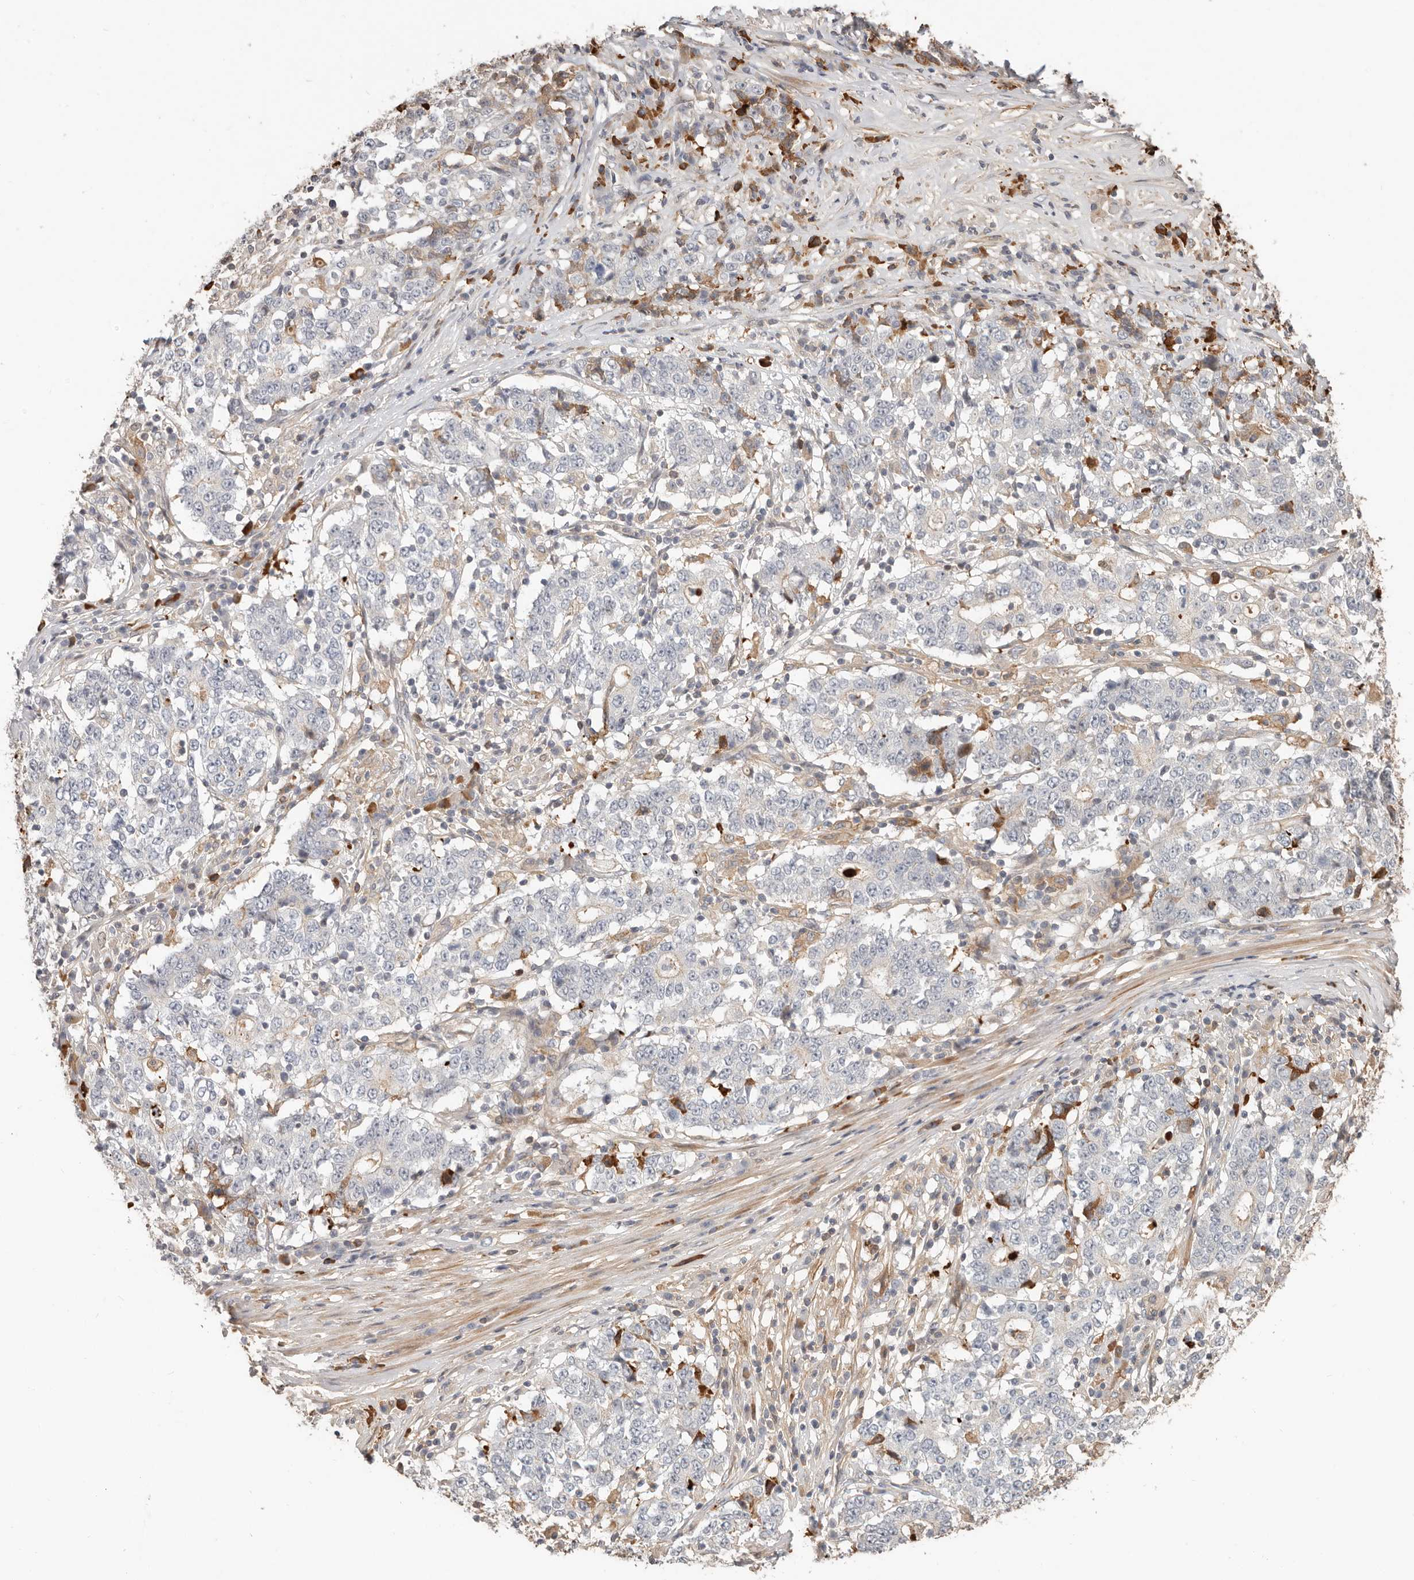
{"staining": {"intensity": "negative", "quantity": "none", "location": "none"}, "tissue": "stomach cancer", "cell_type": "Tumor cells", "image_type": "cancer", "snomed": [{"axis": "morphology", "description": "Adenocarcinoma, NOS"}, {"axis": "topography", "description": "Stomach"}], "caption": "Tumor cells show no significant protein staining in stomach cancer.", "gene": "MTFR2", "patient": {"sex": "male", "age": 59}}